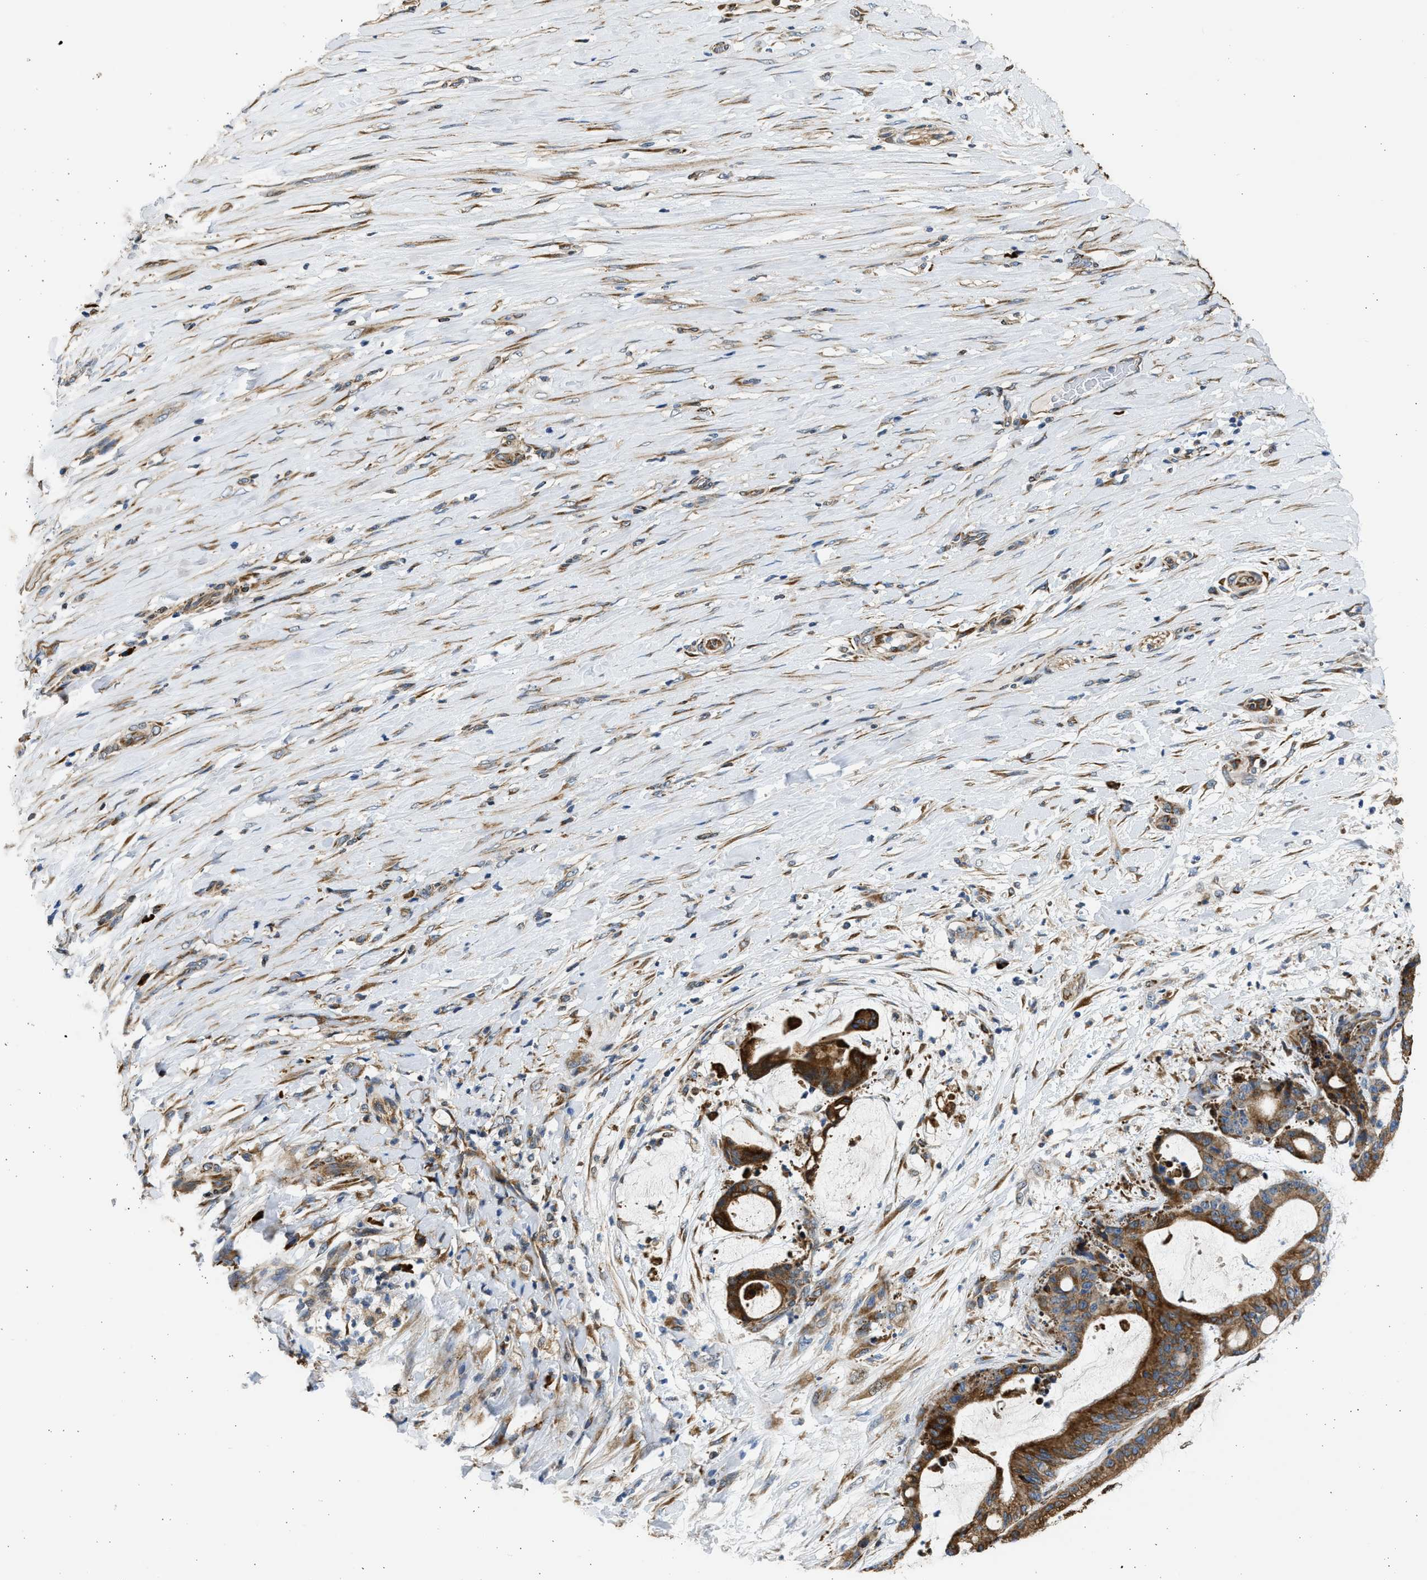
{"staining": {"intensity": "strong", "quantity": ">75%", "location": "cytoplasmic/membranous"}, "tissue": "liver cancer", "cell_type": "Tumor cells", "image_type": "cancer", "snomed": [{"axis": "morphology", "description": "Cholangiocarcinoma"}, {"axis": "topography", "description": "Liver"}], "caption": "Immunohistochemical staining of liver cancer (cholangiocarcinoma) displays high levels of strong cytoplasmic/membranous protein expression in approximately >75% of tumor cells.", "gene": "PLD2", "patient": {"sex": "female", "age": 73}}